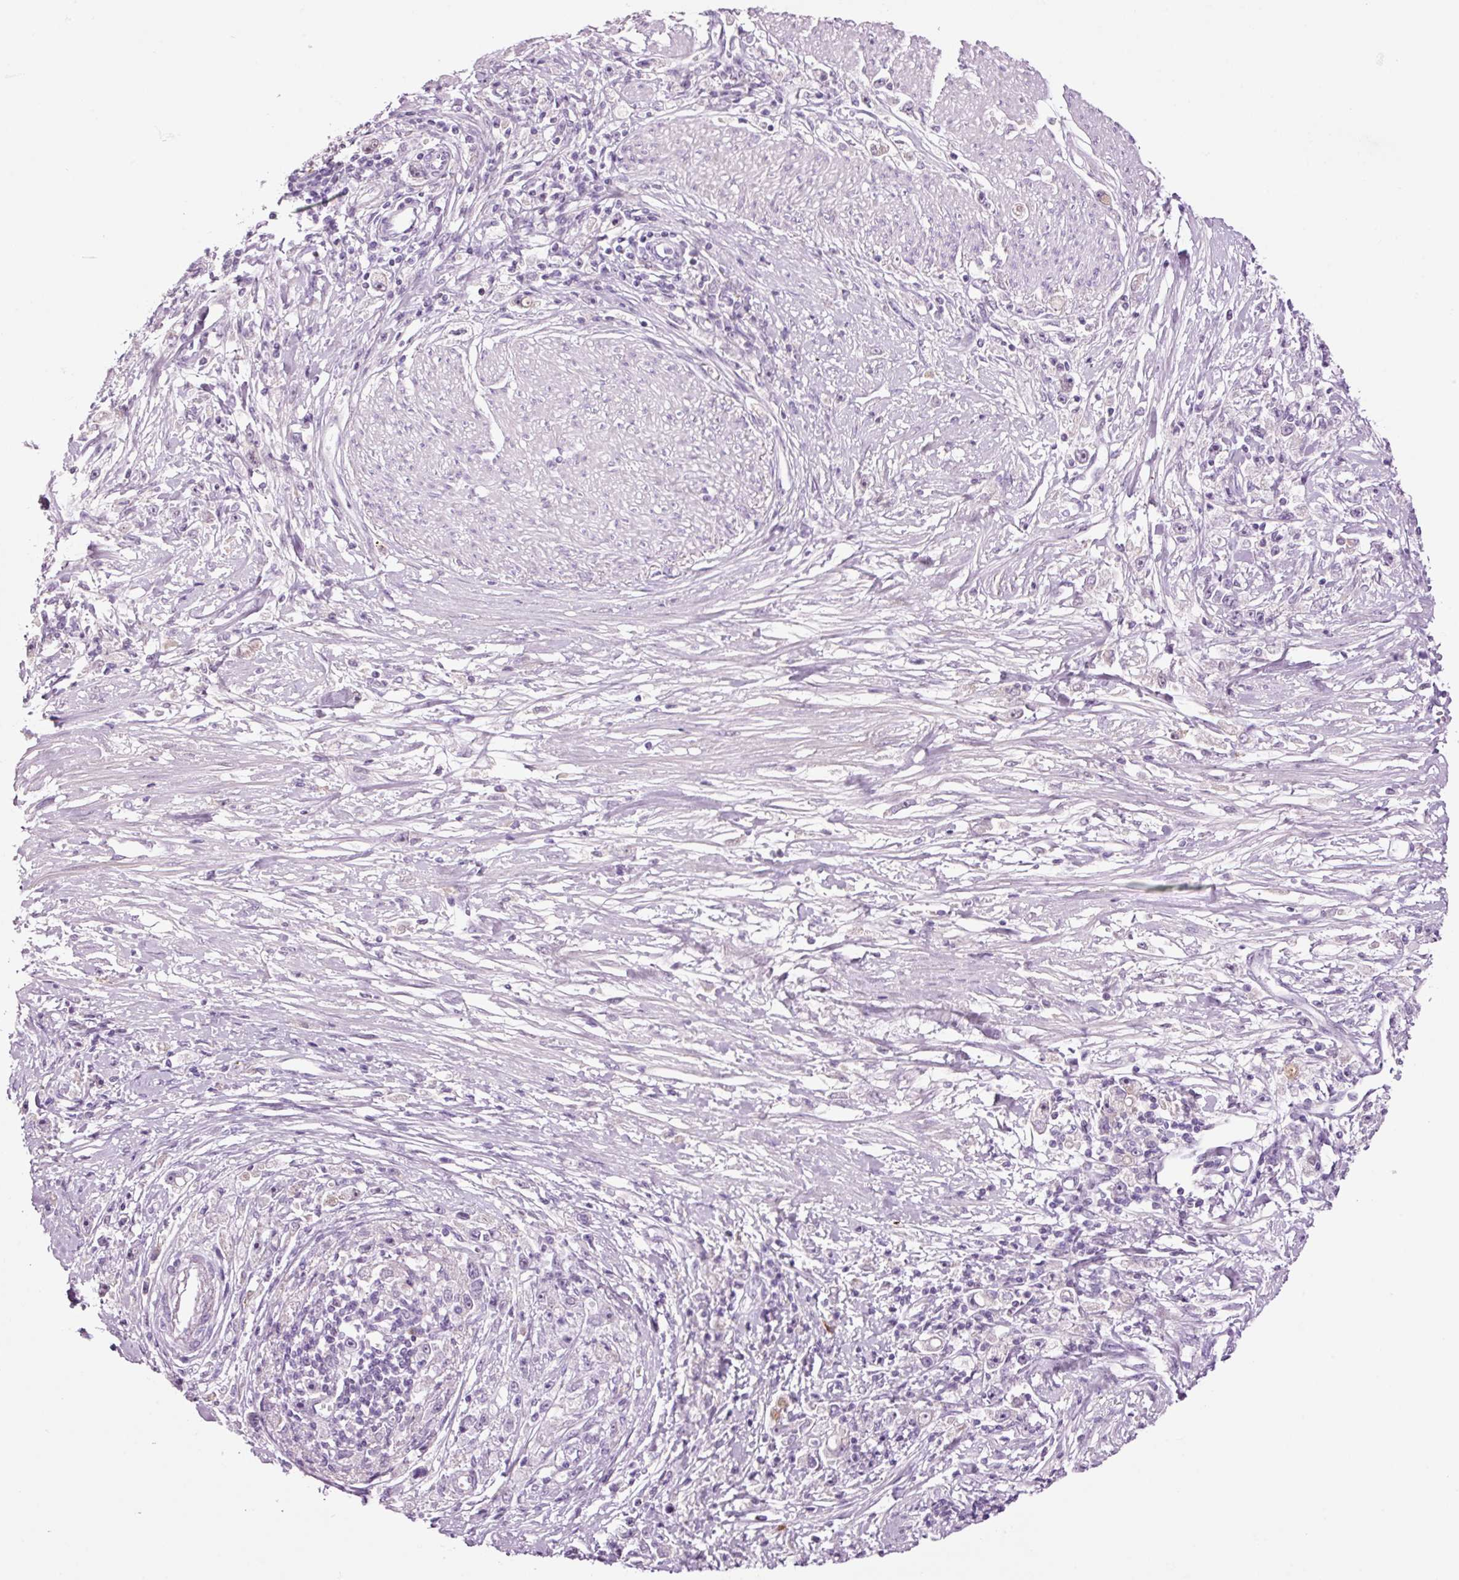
{"staining": {"intensity": "negative", "quantity": "none", "location": "none"}, "tissue": "stomach cancer", "cell_type": "Tumor cells", "image_type": "cancer", "snomed": [{"axis": "morphology", "description": "Adenocarcinoma, NOS"}, {"axis": "topography", "description": "Stomach"}], "caption": "High power microscopy micrograph of an IHC photomicrograph of stomach cancer, revealing no significant expression in tumor cells.", "gene": "KLF1", "patient": {"sex": "female", "age": 59}}